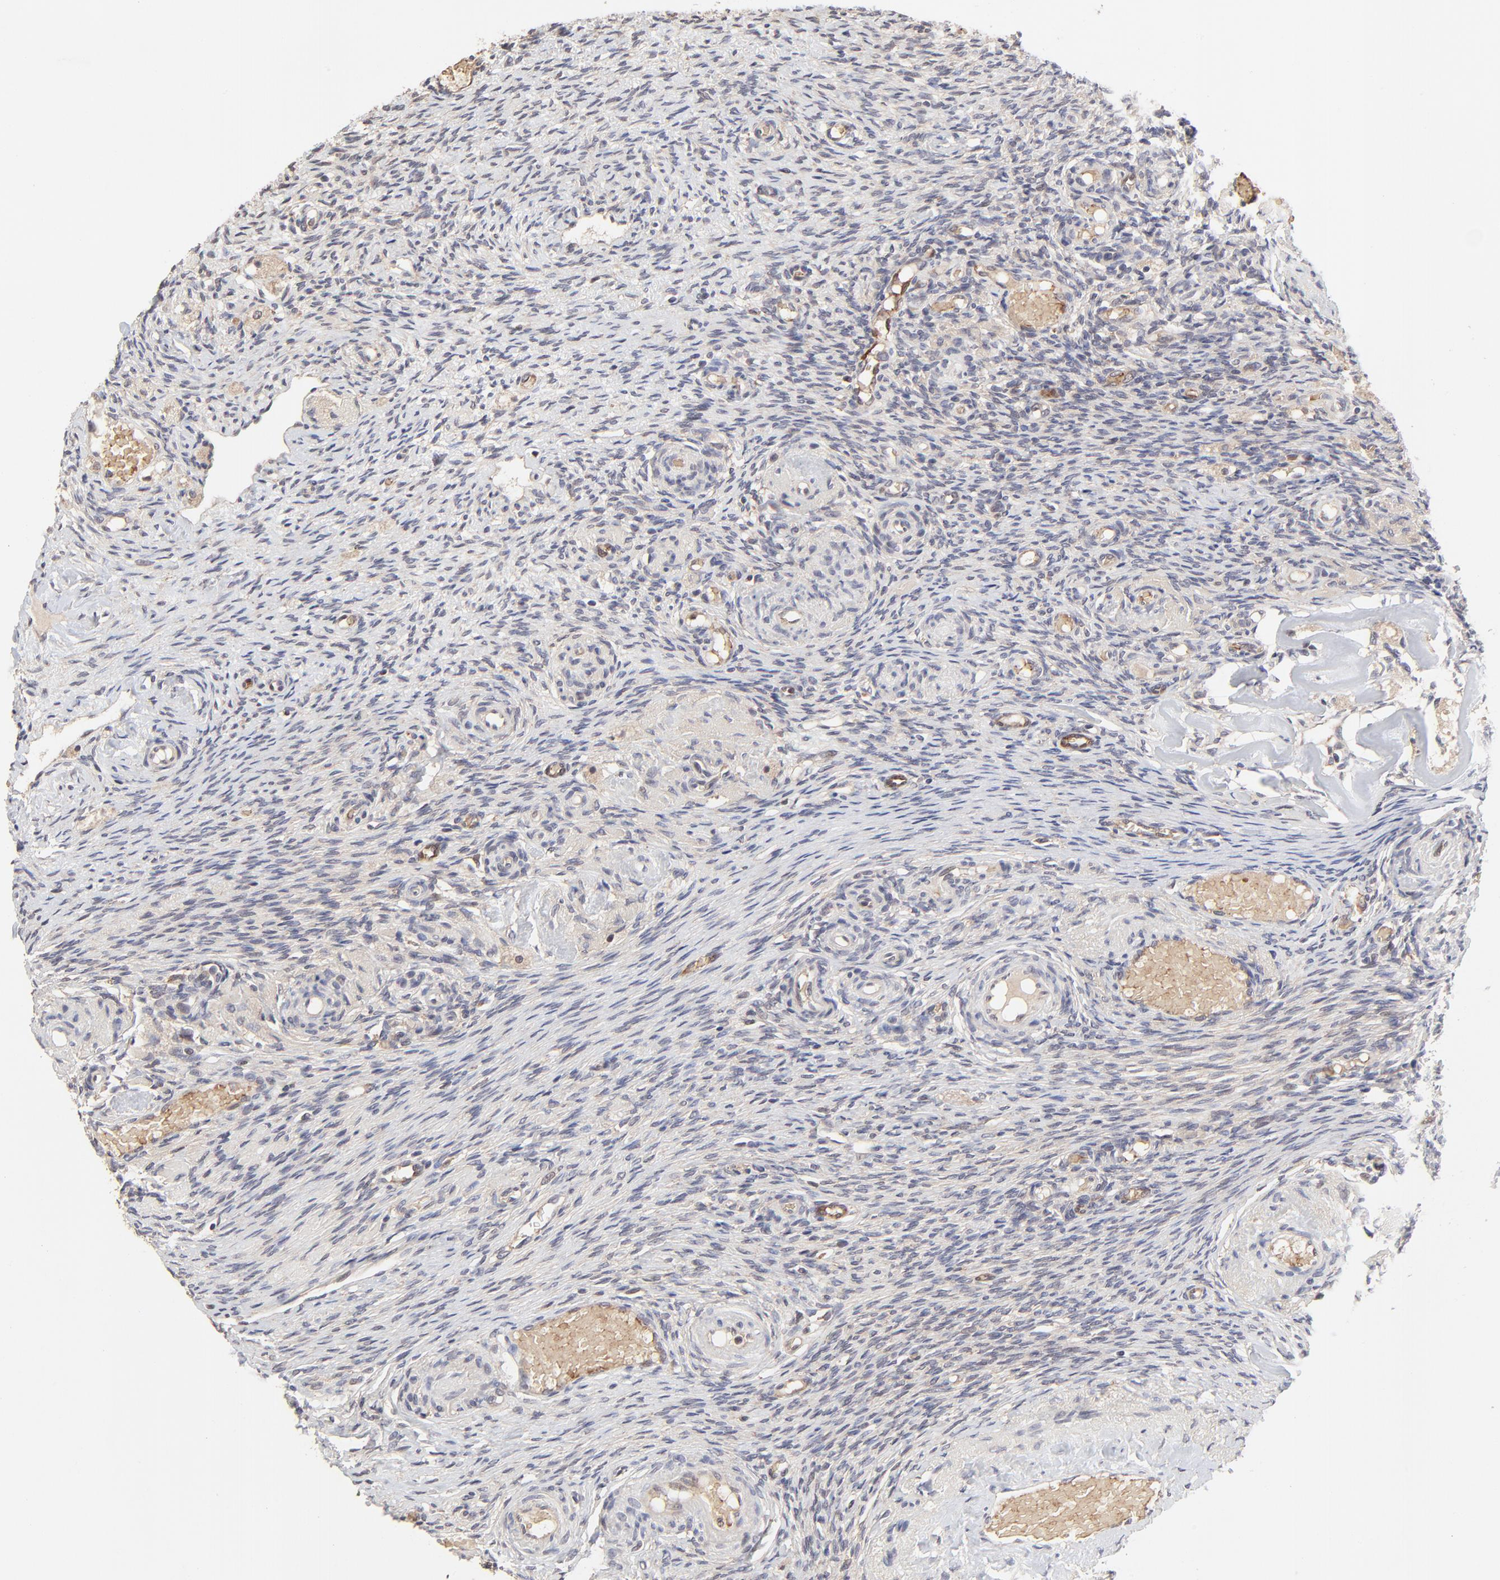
{"staining": {"intensity": "negative", "quantity": "none", "location": "none"}, "tissue": "ovary", "cell_type": "Ovarian stroma cells", "image_type": "normal", "snomed": [{"axis": "morphology", "description": "Normal tissue, NOS"}, {"axis": "topography", "description": "Ovary"}], "caption": "Immunohistochemistry (IHC) photomicrograph of benign ovary: ovary stained with DAB displays no significant protein expression in ovarian stroma cells. (DAB (3,3'-diaminobenzidine) IHC visualized using brightfield microscopy, high magnification).", "gene": "FRMD8", "patient": {"sex": "female", "age": 60}}